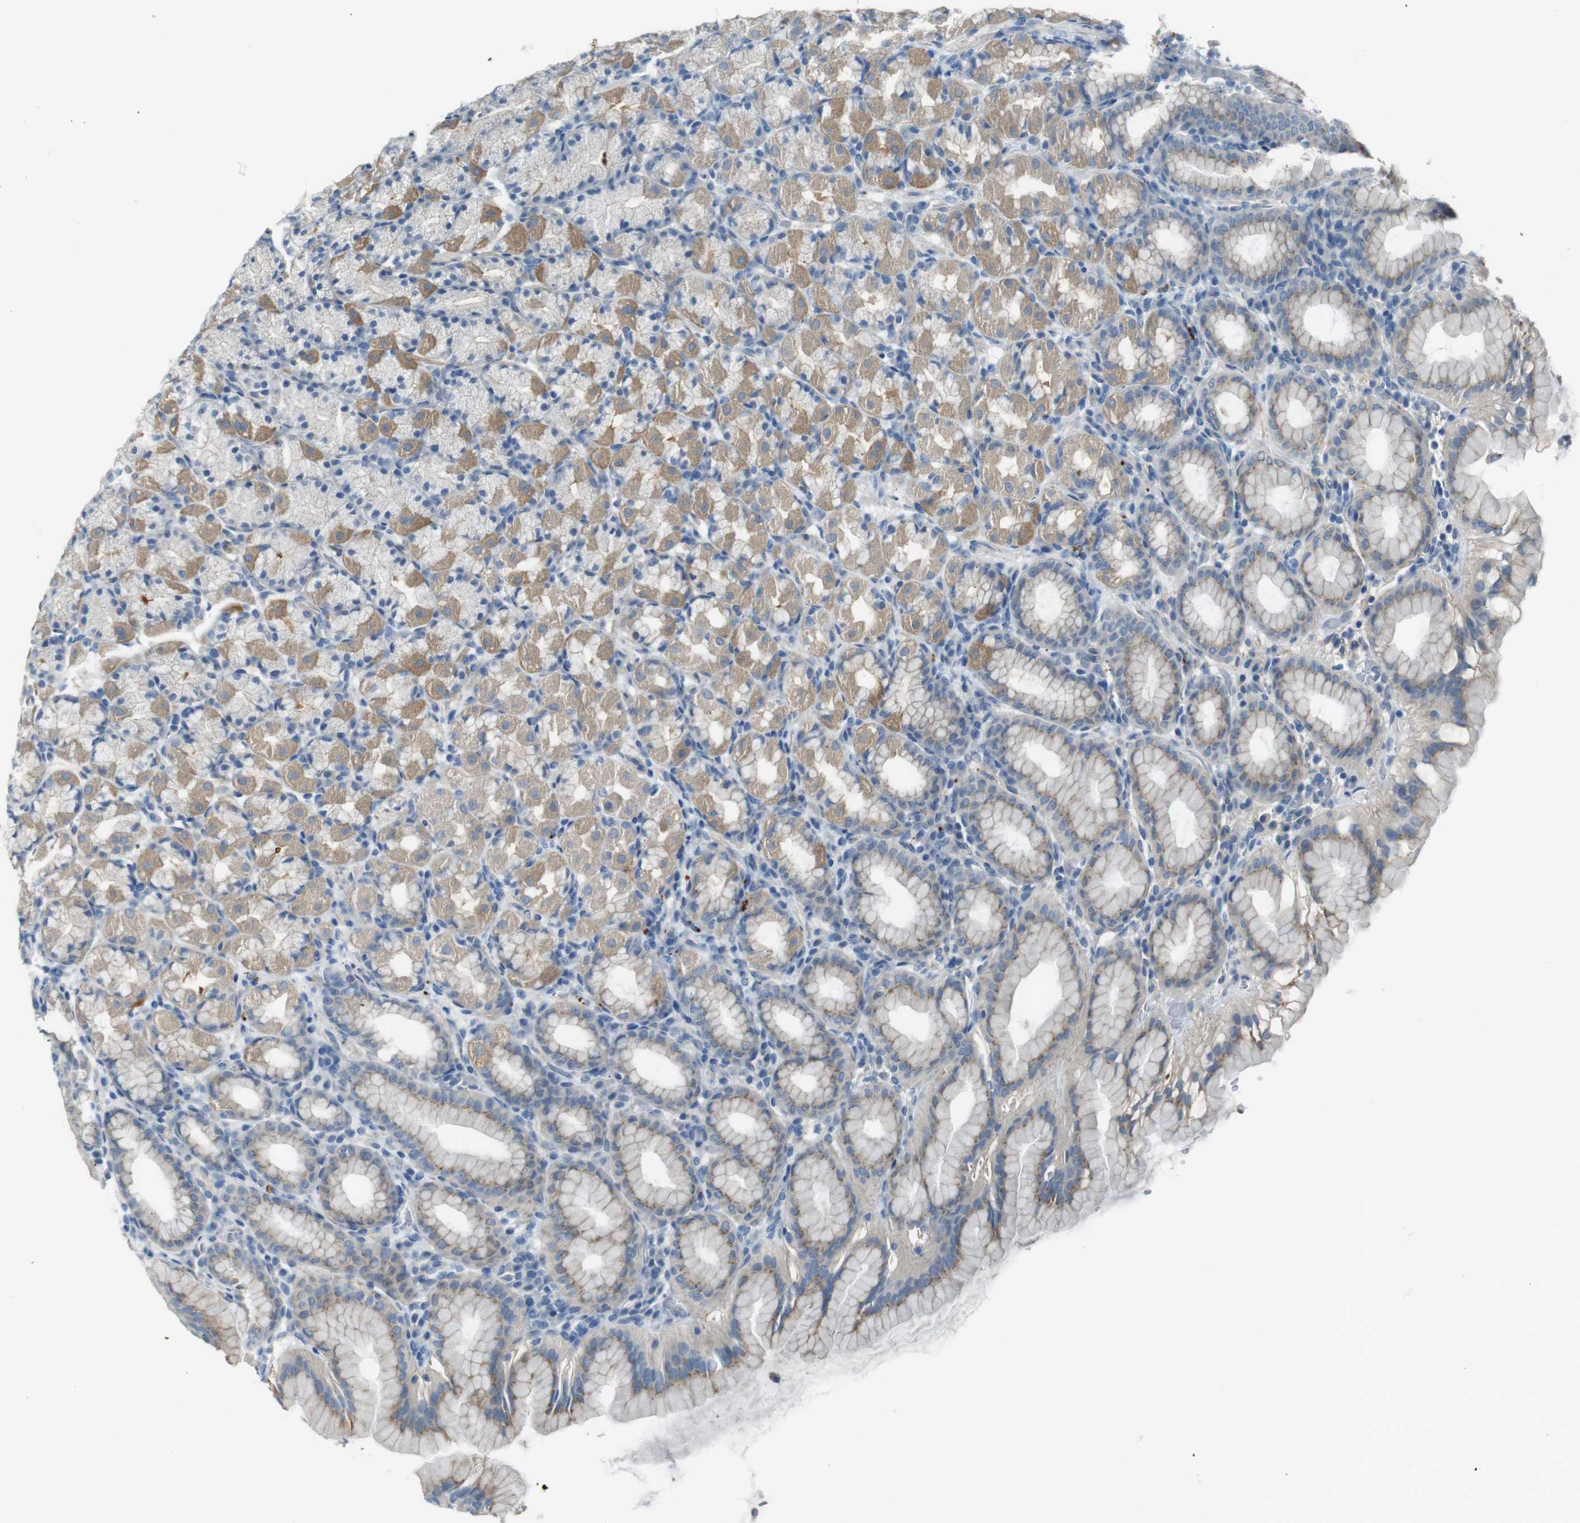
{"staining": {"intensity": "weak", "quantity": "25%-75%", "location": "cytoplasmic/membranous"}, "tissue": "stomach", "cell_type": "Glandular cells", "image_type": "normal", "snomed": [{"axis": "morphology", "description": "Normal tissue, NOS"}, {"axis": "topography", "description": "Stomach, upper"}], "caption": "Immunohistochemistry (IHC) staining of unremarkable stomach, which exhibits low levels of weak cytoplasmic/membranous positivity in approximately 25%-75% of glandular cells indicating weak cytoplasmic/membranous protein staining. The staining was performed using DAB (3,3'-diaminobenzidine) (brown) for protein detection and nuclei were counterstained in hematoxylin (blue).", "gene": "ENTPD7", "patient": {"sex": "male", "age": 68}}